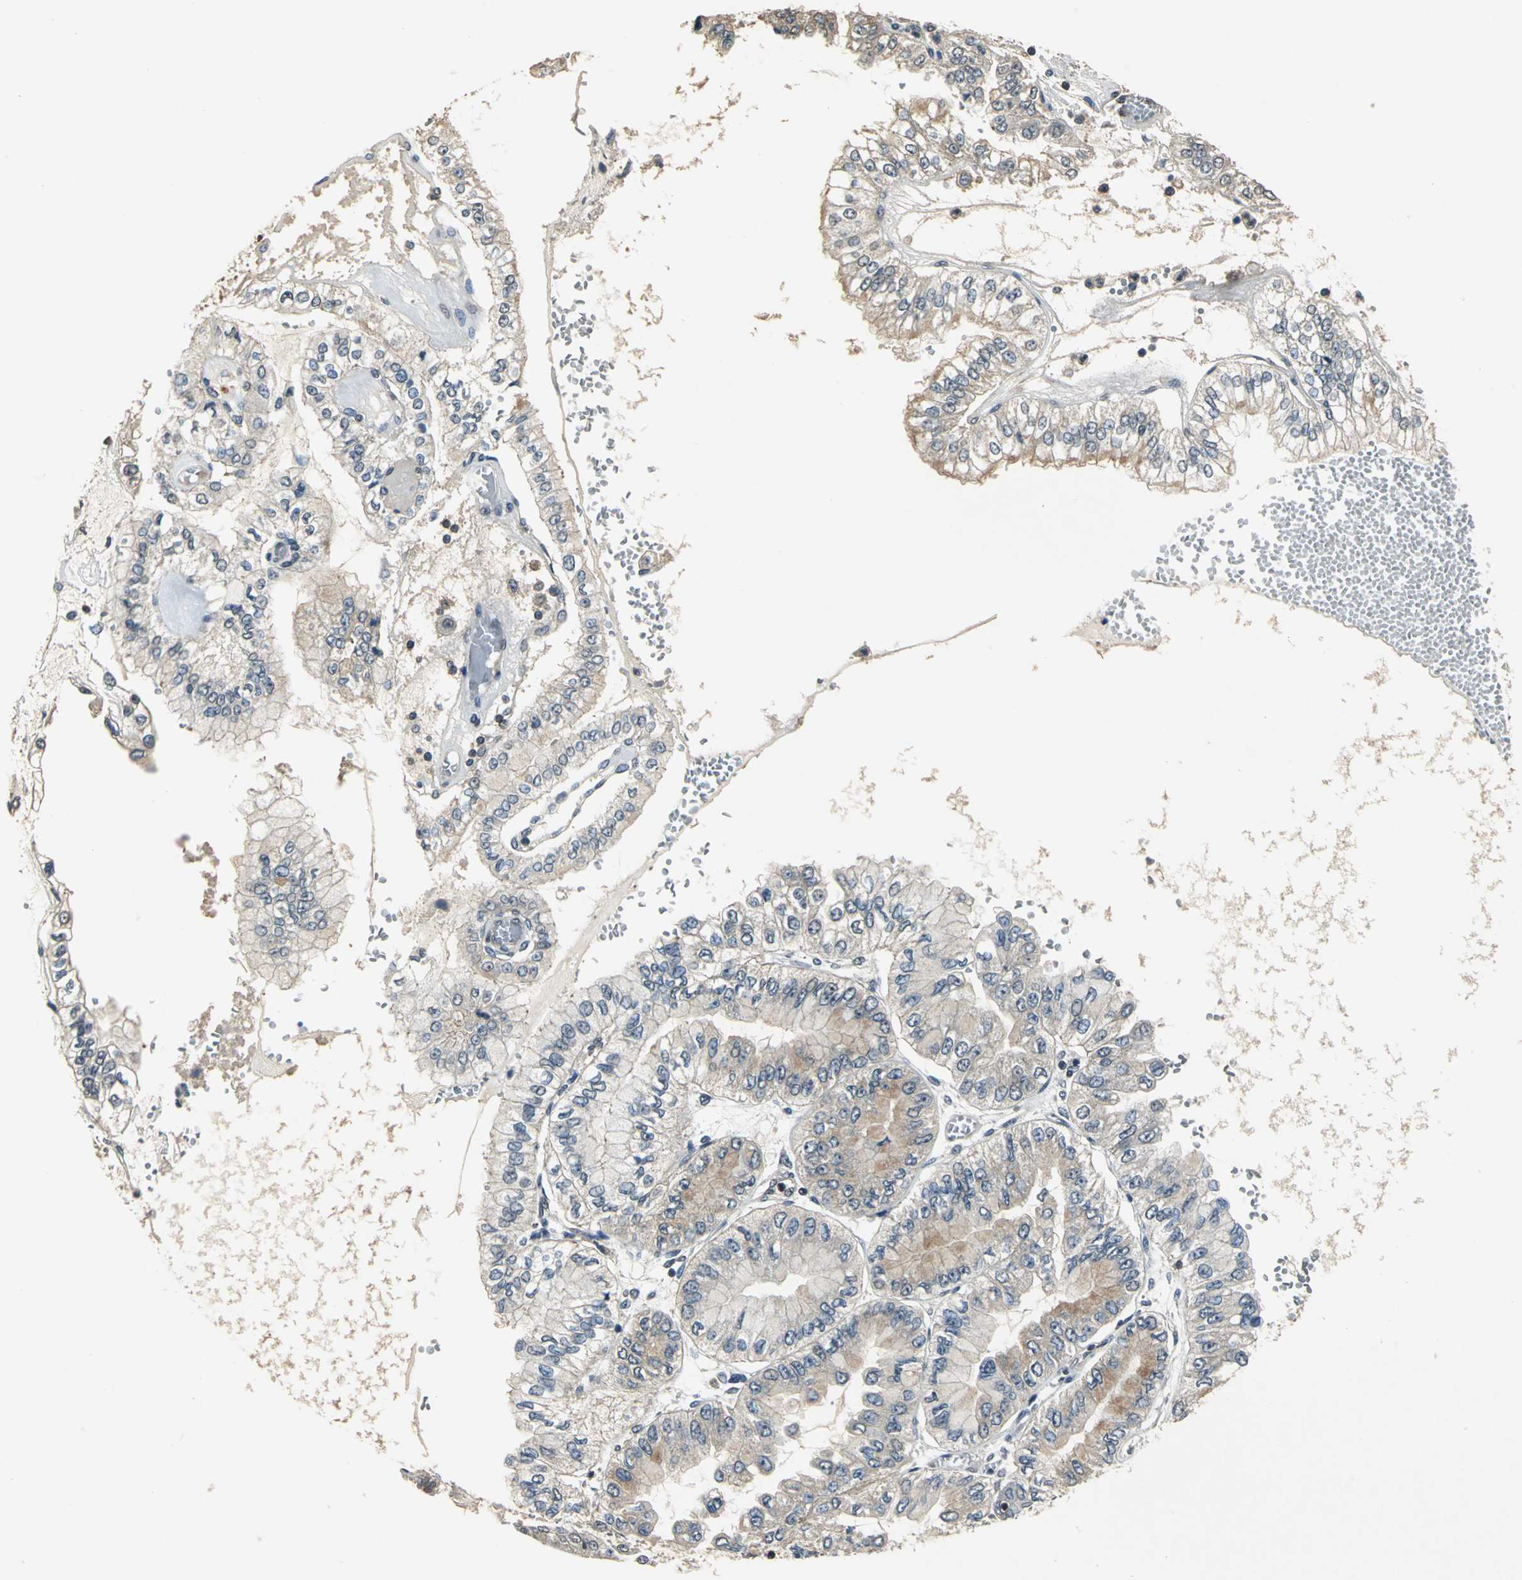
{"staining": {"intensity": "weak", "quantity": "<25%", "location": "cytoplasmic/membranous"}, "tissue": "liver cancer", "cell_type": "Tumor cells", "image_type": "cancer", "snomed": [{"axis": "morphology", "description": "Cholangiocarcinoma"}, {"axis": "topography", "description": "Liver"}], "caption": "A micrograph of liver cancer stained for a protein reveals no brown staining in tumor cells. (DAB immunohistochemistry, high magnification).", "gene": "EIF2B2", "patient": {"sex": "female", "age": 79}}